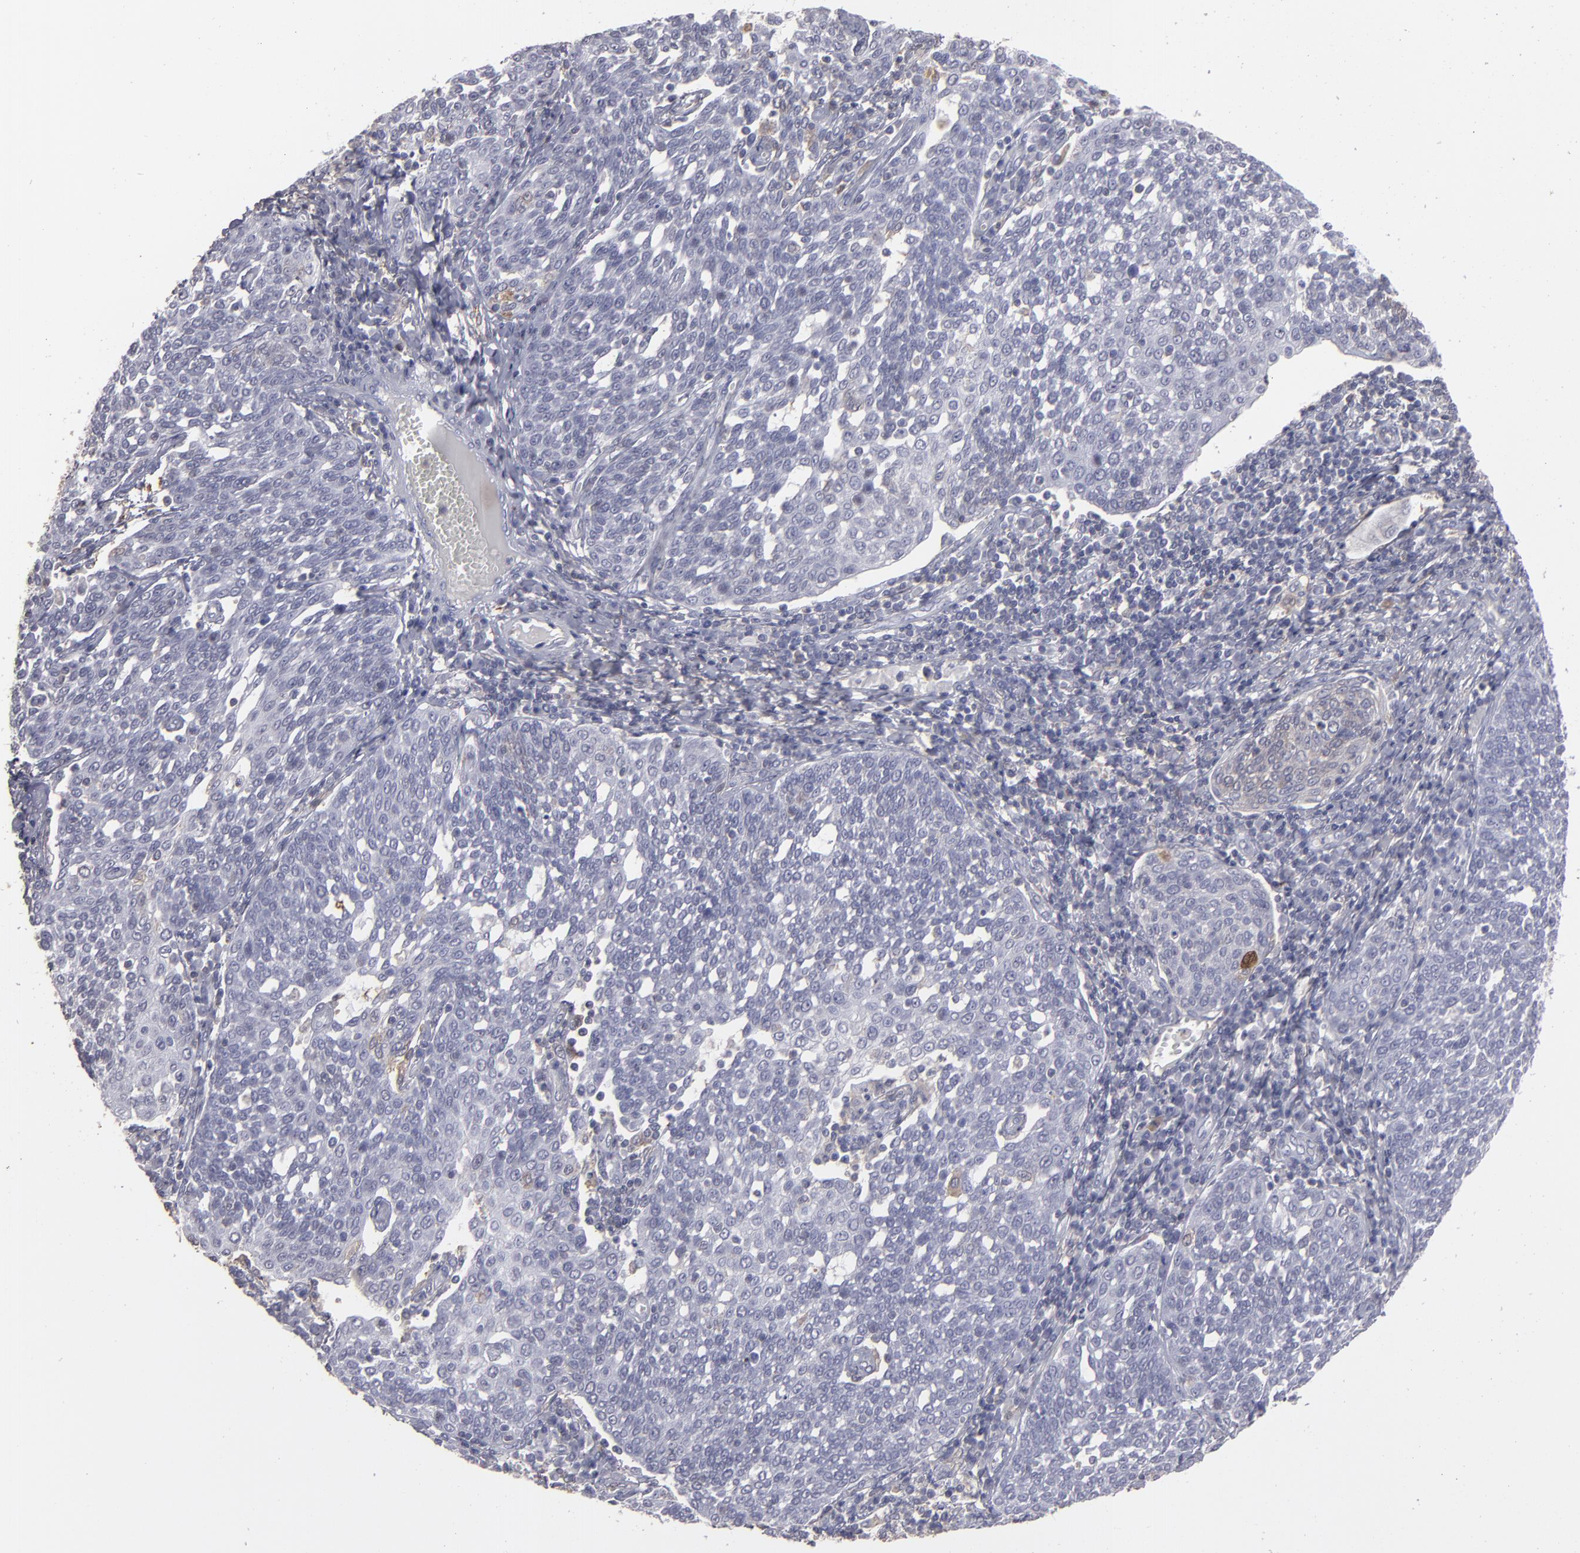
{"staining": {"intensity": "negative", "quantity": "none", "location": "none"}, "tissue": "cervical cancer", "cell_type": "Tumor cells", "image_type": "cancer", "snomed": [{"axis": "morphology", "description": "Squamous cell carcinoma, NOS"}, {"axis": "topography", "description": "Cervix"}], "caption": "Human cervical squamous cell carcinoma stained for a protein using immunohistochemistry (IHC) reveals no expression in tumor cells.", "gene": "SEMA3G", "patient": {"sex": "female", "age": 34}}